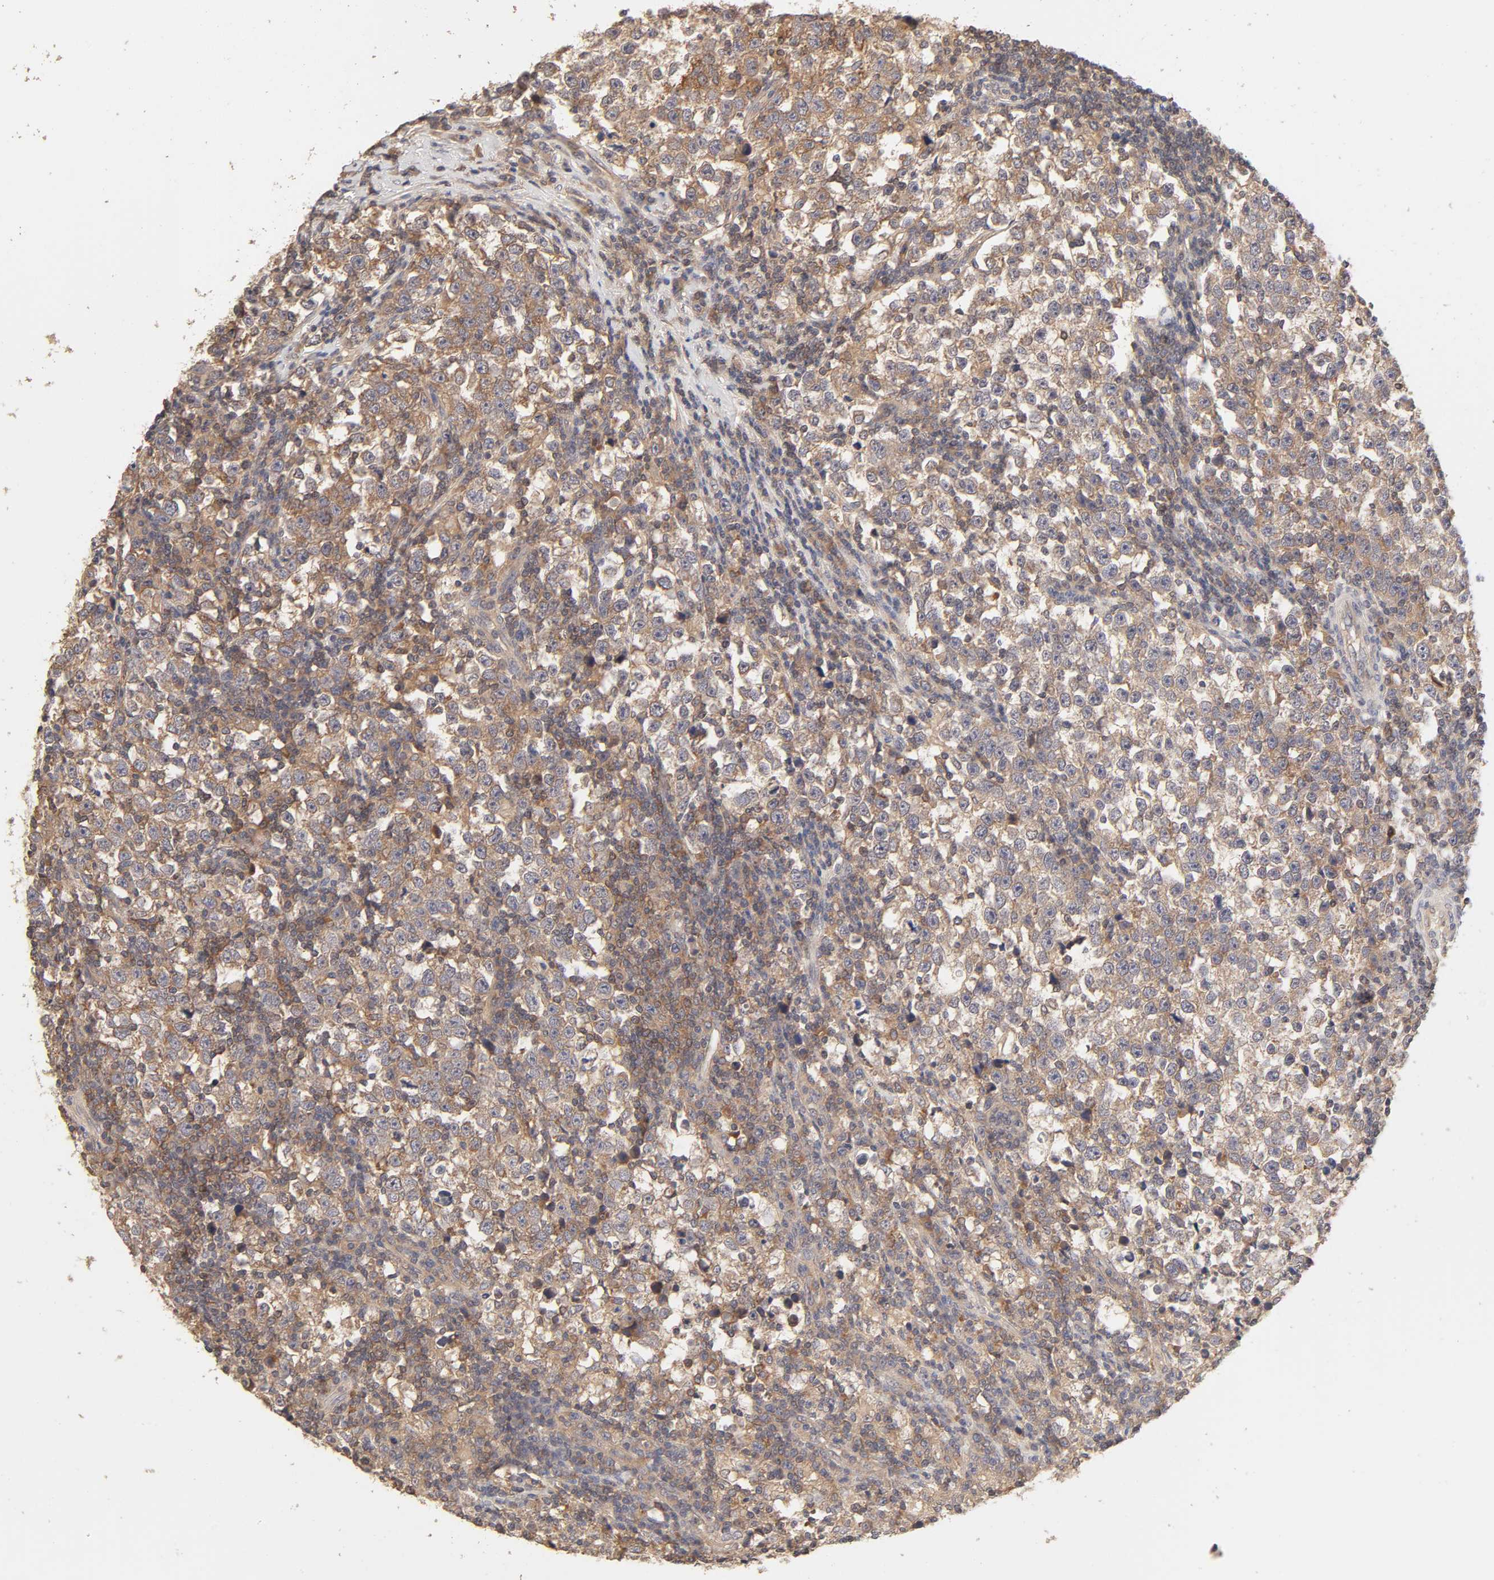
{"staining": {"intensity": "weak", "quantity": ">75%", "location": "cytoplasmic/membranous"}, "tissue": "testis cancer", "cell_type": "Tumor cells", "image_type": "cancer", "snomed": [{"axis": "morphology", "description": "Seminoma, NOS"}, {"axis": "topography", "description": "Testis"}], "caption": "Protein staining of testis cancer (seminoma) tissue exhibits weak cytoplasmic/membranous expression in approximately >75% of tumor cells.", "gene": "AP1G2", "patient": {"sex": "male", "age": 43}}